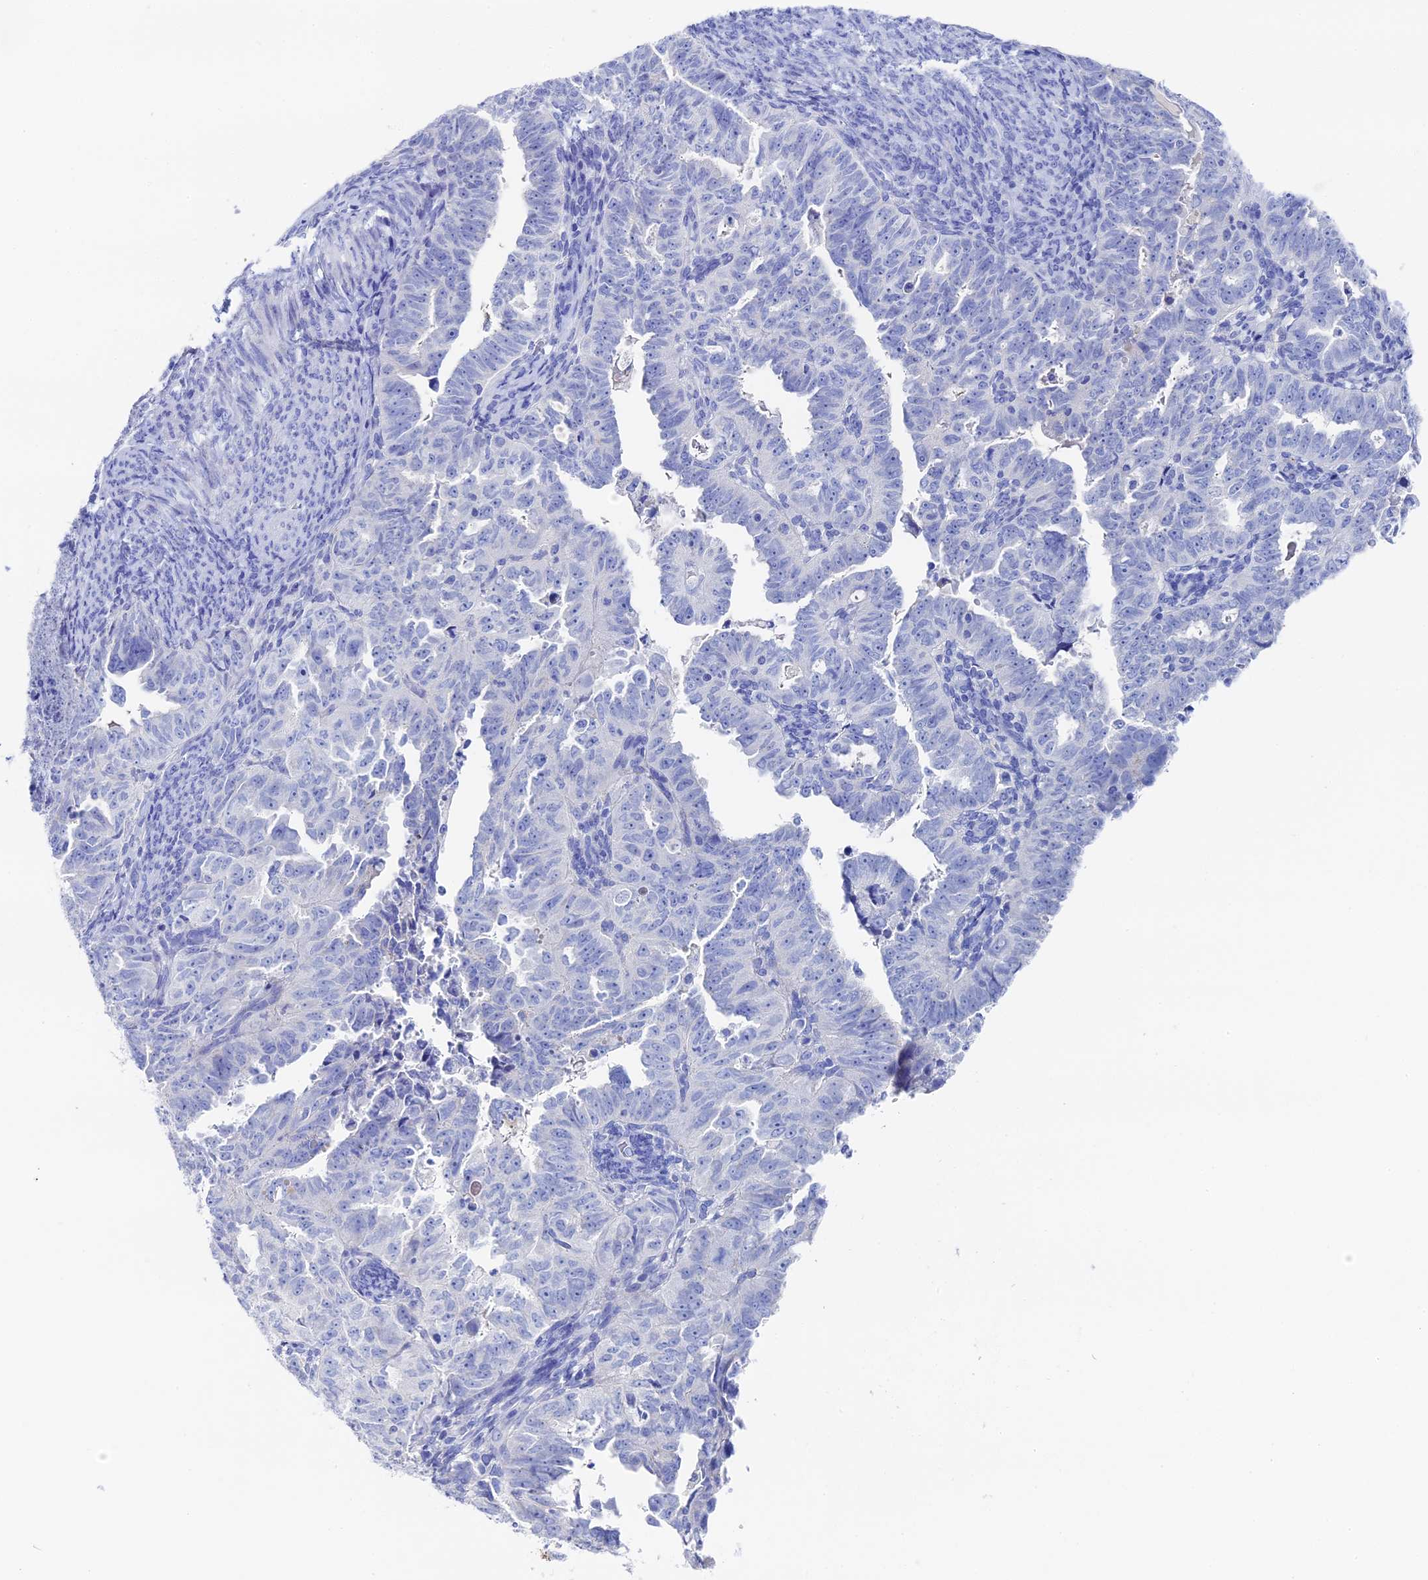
{"staining": {"intensity": "negative", "quantity": "none", "location": "none"}, "tissue": "endometrial cancer", "cell_type": "Tumor cells", "image_type": "cancer", "snomed": [{"axis": "morphology", "description": "Adenocarcinoma, NOS"}, {"axis": "topography", "description": "Endometrium"}], "caption": "The histopathology image exhibits no significant staining in tumor cells of endometrial cancer (adenocarcinoma).", "gene": "UNC119", "patient": {"sex": "female", "age": 65}}